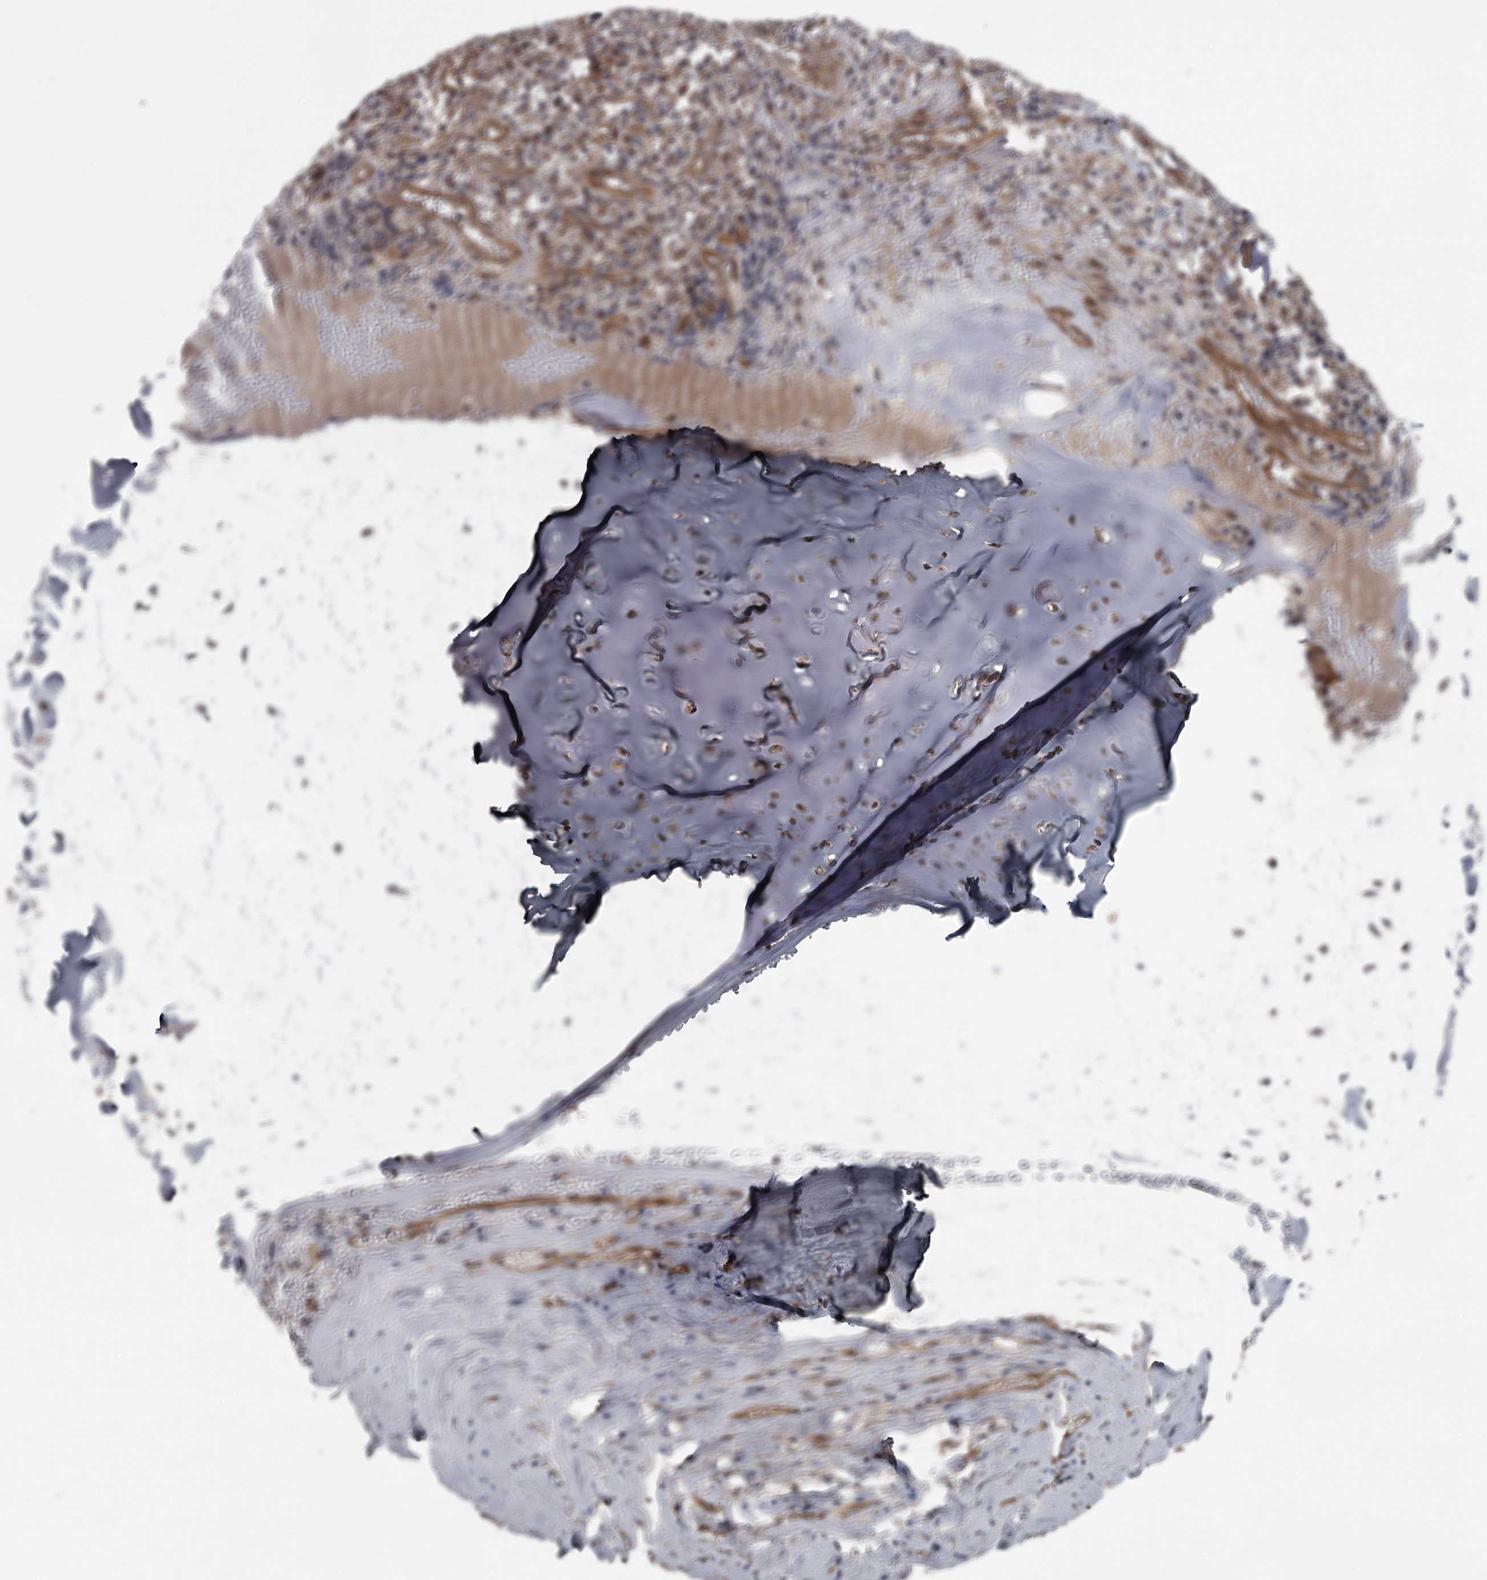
{"staining": {"intensity": "moderate", "quantity": ">75%", "location": "cytoplasmic/membranous"}, "tissue": "adipose tissue", "cell_type": "Adipocytes", "image_type": "normal", "snomed": [{"axis": "morphology", "description": "Normal tissue, NOS"}, {"axis": "morphology", "description": "Basal cell carcinoma"}, {"axis": "topography", "description": "Cartilage tissue"}, {"axis": "topography", "description": "Nasopharynx"}, {"axis": "topography", "description": "Oral tissue"}], "caption": "Adipocytes demonstrate medium levels of moderate cytoplasmic/membranous staining in approximately >75% of cells in benign human adipose tissue. The protein is stained brown, and the nuclei are stained in blue (DAB (3,3'-diaminobenzidine) IHC with brightfield microscopy, high magnification).", "gene": "CDC42EP2", "patient": {"sex": "female", "age": 77}}